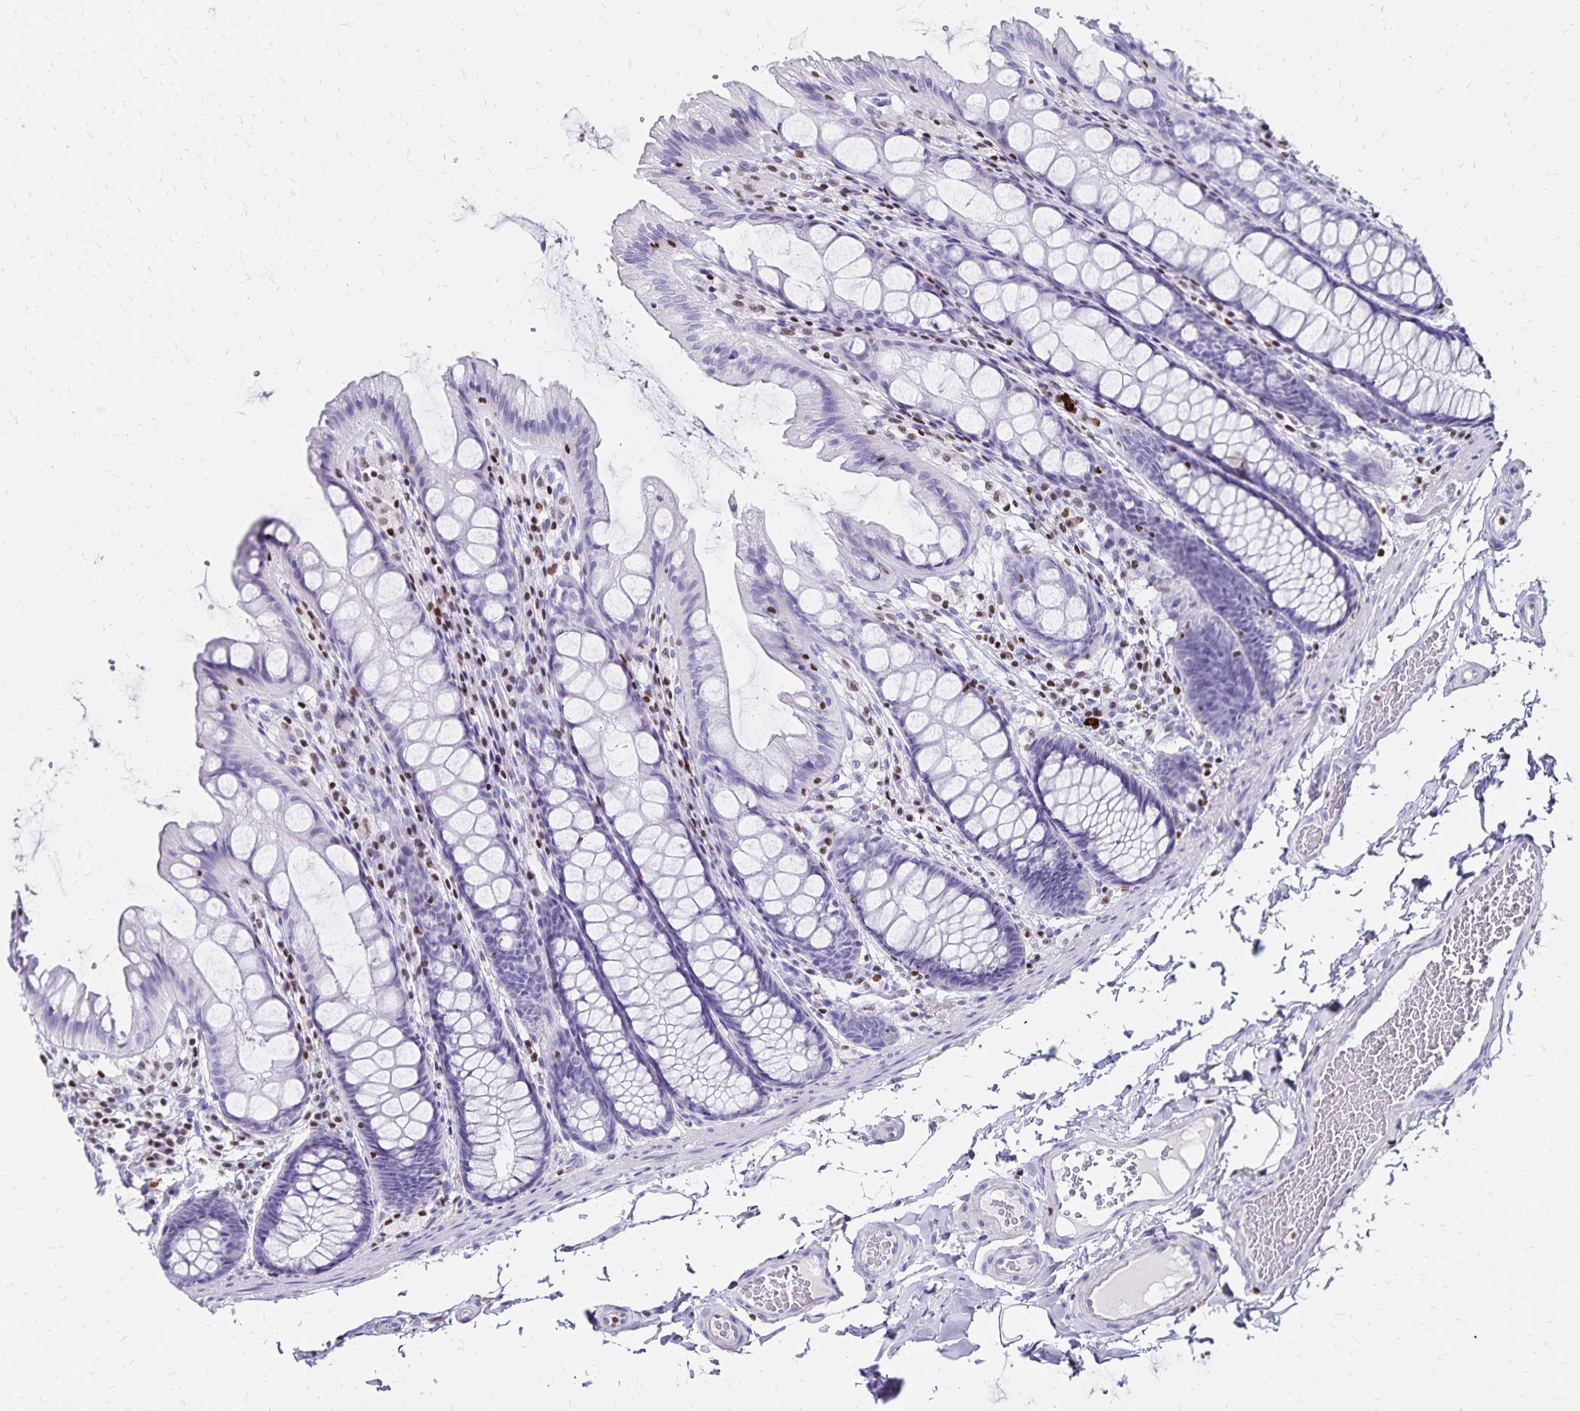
{"staining": {"intensity": "negative", "quantity": "none", "location": "none"}, "tissue": "colon", "cell_type": "Endothelial cells", "image_type": "normal", "snomed": [{"axis": "morphology", "description": "Normal tissue, NOS"}, {"axis": "topography", "description": "Colon"}], "caption": "A micrograph of colon stained for a protein displays no brown staining in endothelial cells. The staining was performed using DAB (3,3'-diaminobenzidine) to visualize the protein expression in brown, while the nuclei were stained in blue with hematoxylin (Magnification: 20x).", "gene": "IKZF1", "patient": {"sex": "male", "age": 47}}